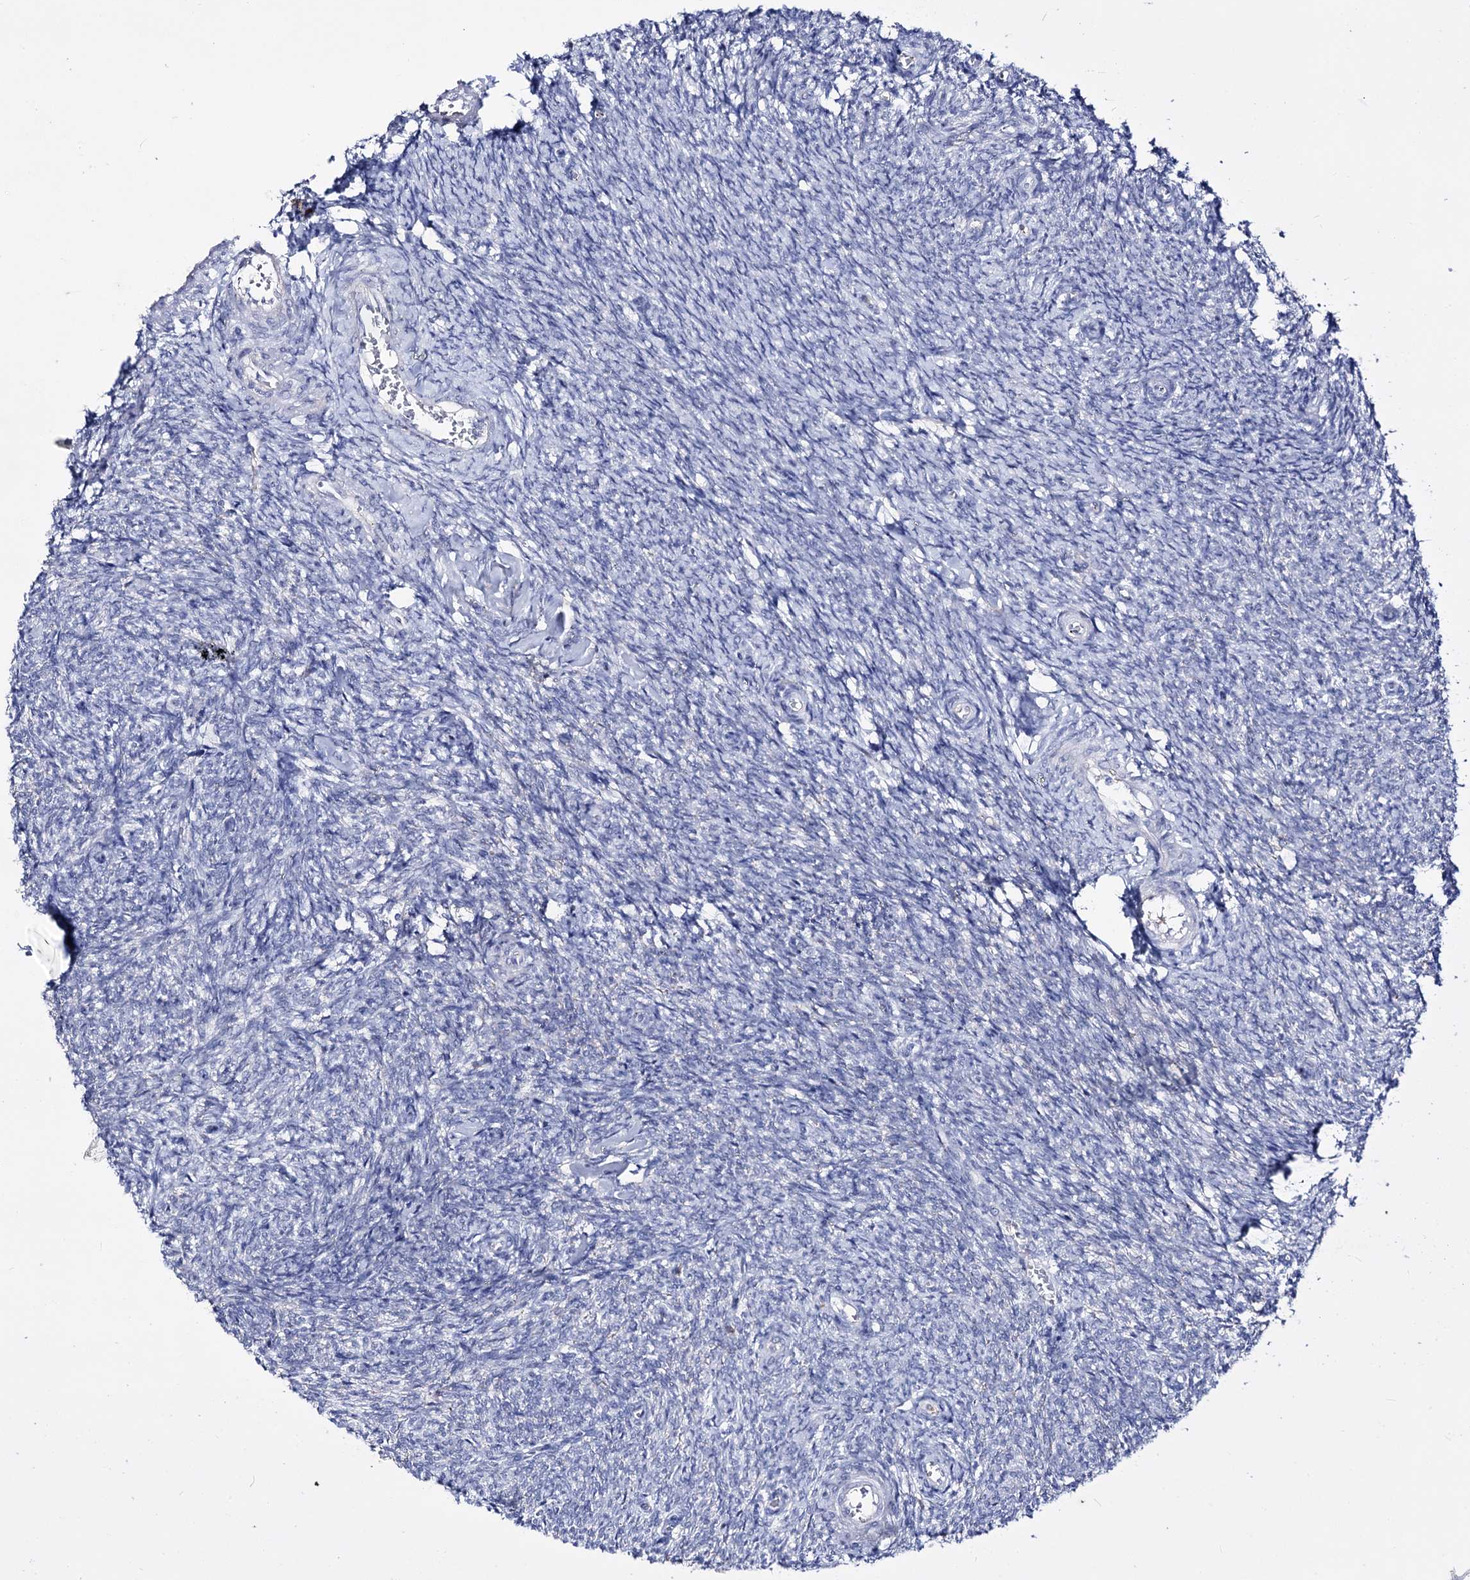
{"staining": {"intensity": "negative", "quantity": "none", "location": "none"}, "tissue": "ovary", "cell_type": "Ovarian stroma cells", "image_type": "normal", "snomed": [{"axis": "morphology", "description": "Normal tissue, NOS"}, {"axis": "topography", "description": "Ovary"}], "caption": "This is an immunohistochemistry (IHC) image of unremarkable ovary. There is no positivity in ovarian stroma cells.", "gene": "PCGF5", "patient": {"sex": "female", "age": 44}}